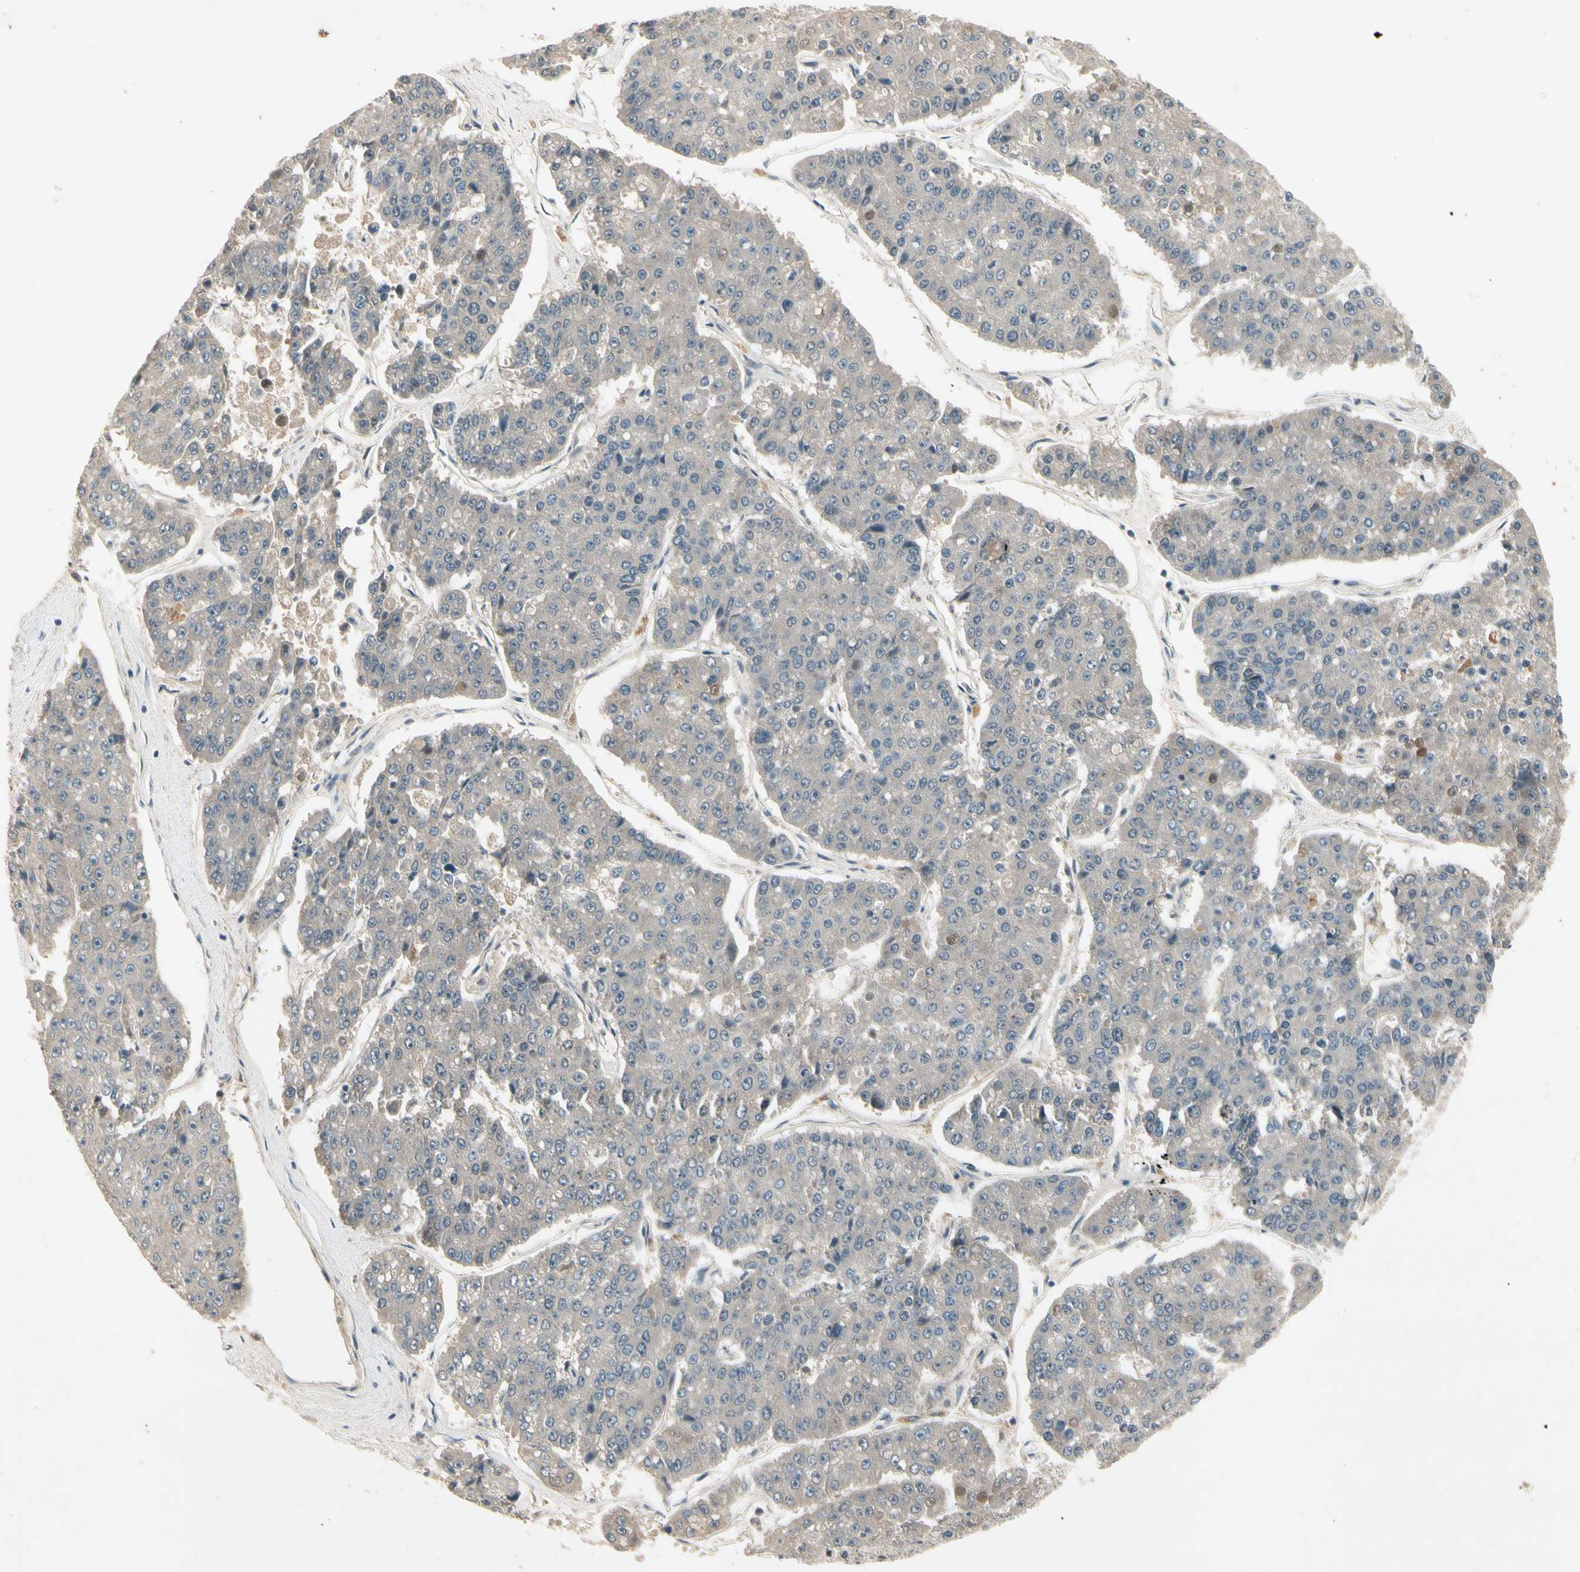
{"staining": {"intensity": "weak", "quantity": "<25%", "location": "cytoplasmic/membranous"}, "tissue": "pancreatic cancer", "cell_type": "Tumor cells", "image_type": "cancer", "snomed": [{"axis": "morphology", "description": "Adenocarcinoma, NOS"}, {"axis": "topography", "description": "Pancreas"}], "caption": "This micrograph is of pancreatic cancer stained with immunohistochemistry to label a protein in brown with the nuclei are counter-stained blue. There is no staining in tumor cells. The staining was performed using DAB to visualize the protein expression in brown, while the nuclei were stained in blue with hematoxylin (Magnification: 20x).", "gene": "CCL4", "patient": {"sex": "male", "age": 50}}